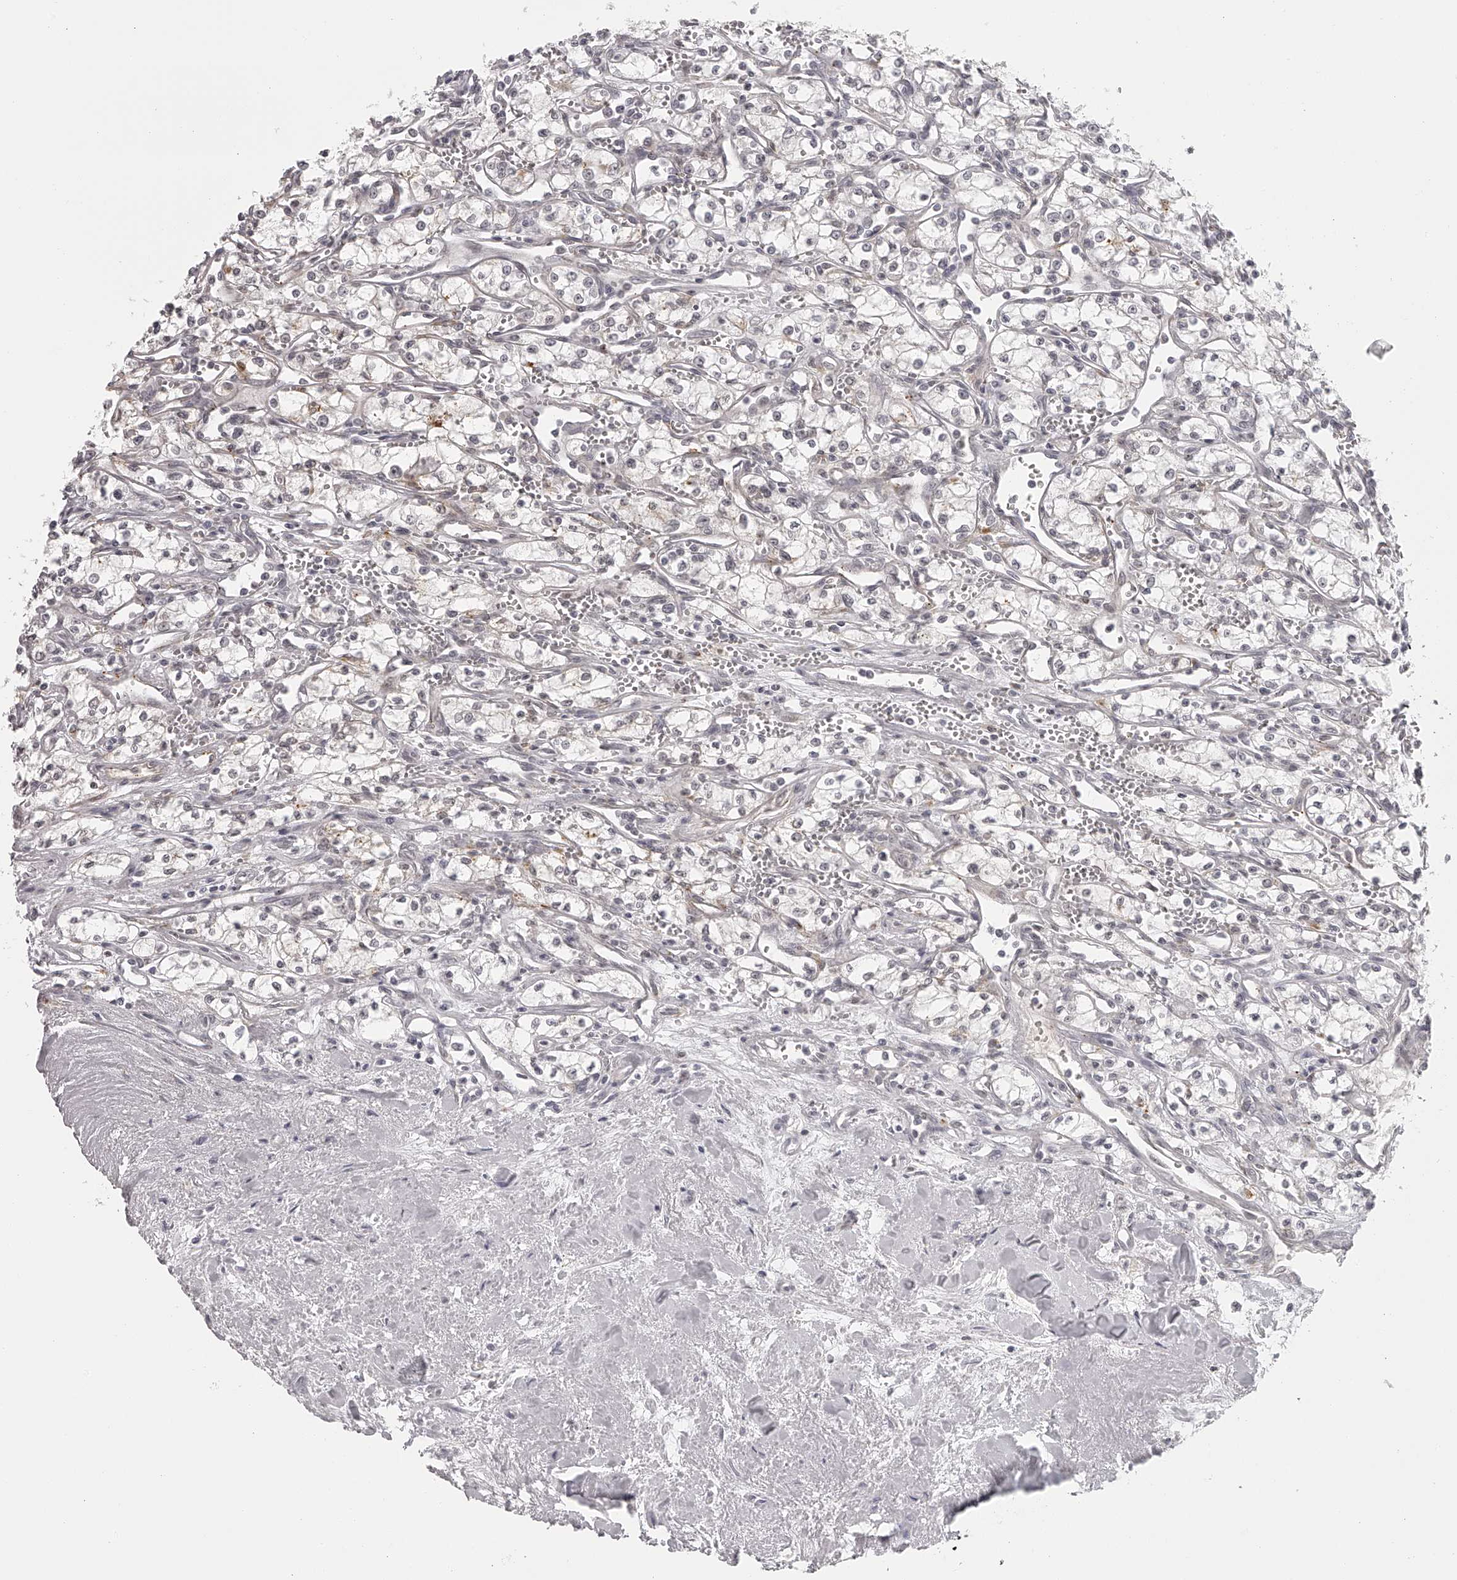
{"staining": {"intensity": "negative", "quantity": "none", "location": "none"}, "tissue": "renal cancer", "cell_type": "Tumor cells", "image_type": "cancer", "snomed": [{"axis": "morphology", "description": "Adenocarcinoma, NOS"}, {"axis": "topography", "description": "Kidney"}], "caption": "High magnification brightfield microscopy of renal adenocarcinoma stained with DAB (brown) and counterstained with hematoxylin (blue): tumor cells show no significant staining. Brightfield microscopy of IHC stained with DAB (3,3'-diaminobenzidine) (brown) and hematoxylin (blue), captured at high magnification.", "gene": "RNF220", "patient": {"sex": "male", "age": 59}}